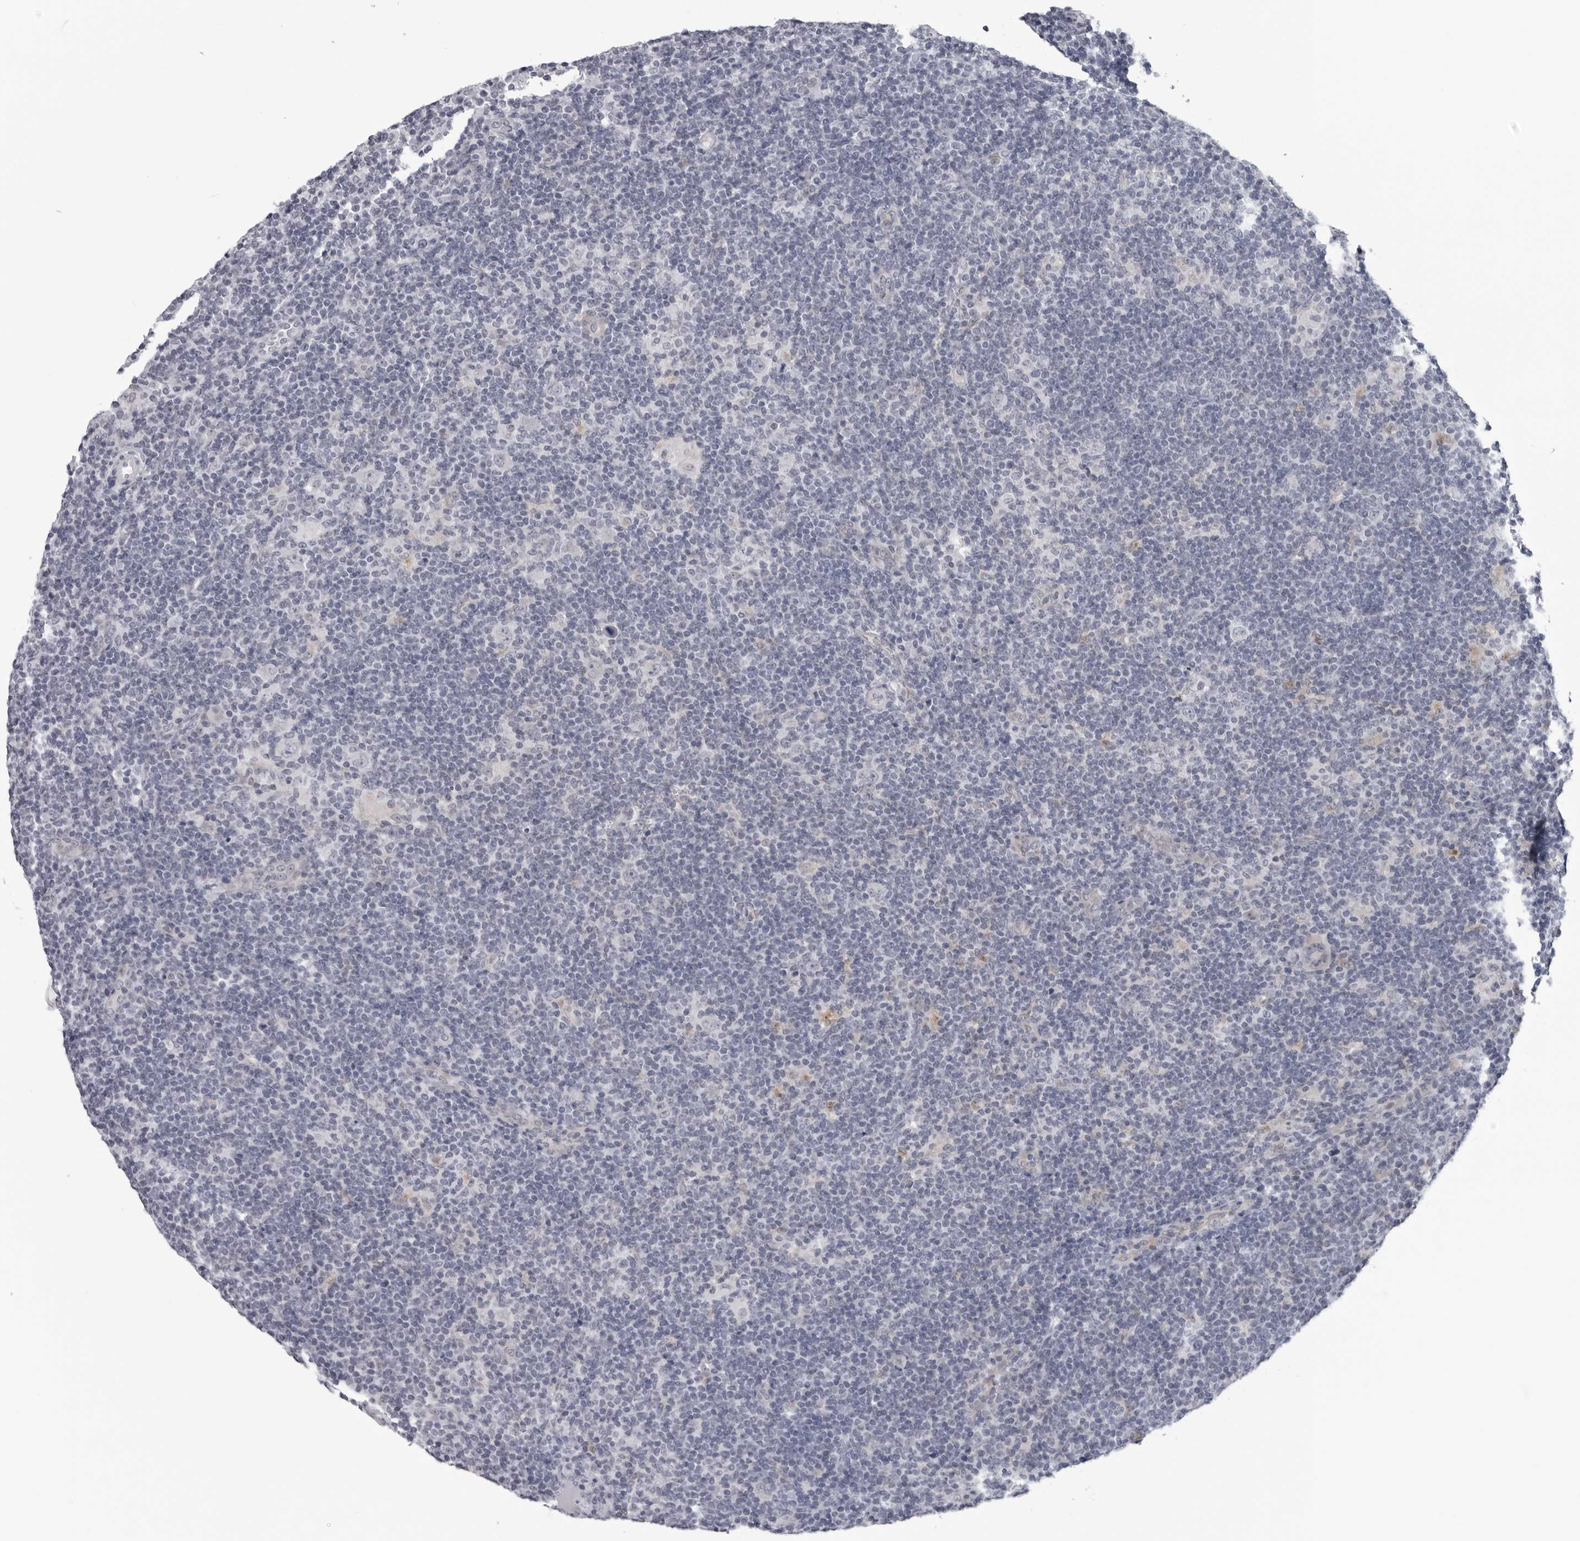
{"staining": {"intensity": "negative", "quantity": "none", "location": "none"}, "tissue": "lymphoma", "cell_type": "Tumor cells", "image_type": "cancer", "snomed": [{"axis": "morphology", "description": "Hodgkin's disease, NOS"}, {"axis": "topography", "description": "Lymph node"}], "caption": "Image shows no significant protein positivity in tumor cells of lymphoma. (IHC, brightfield microscopy, high magnification).", "gene": "OPLAH", "patient": {"sex": "female", "age": 57}}